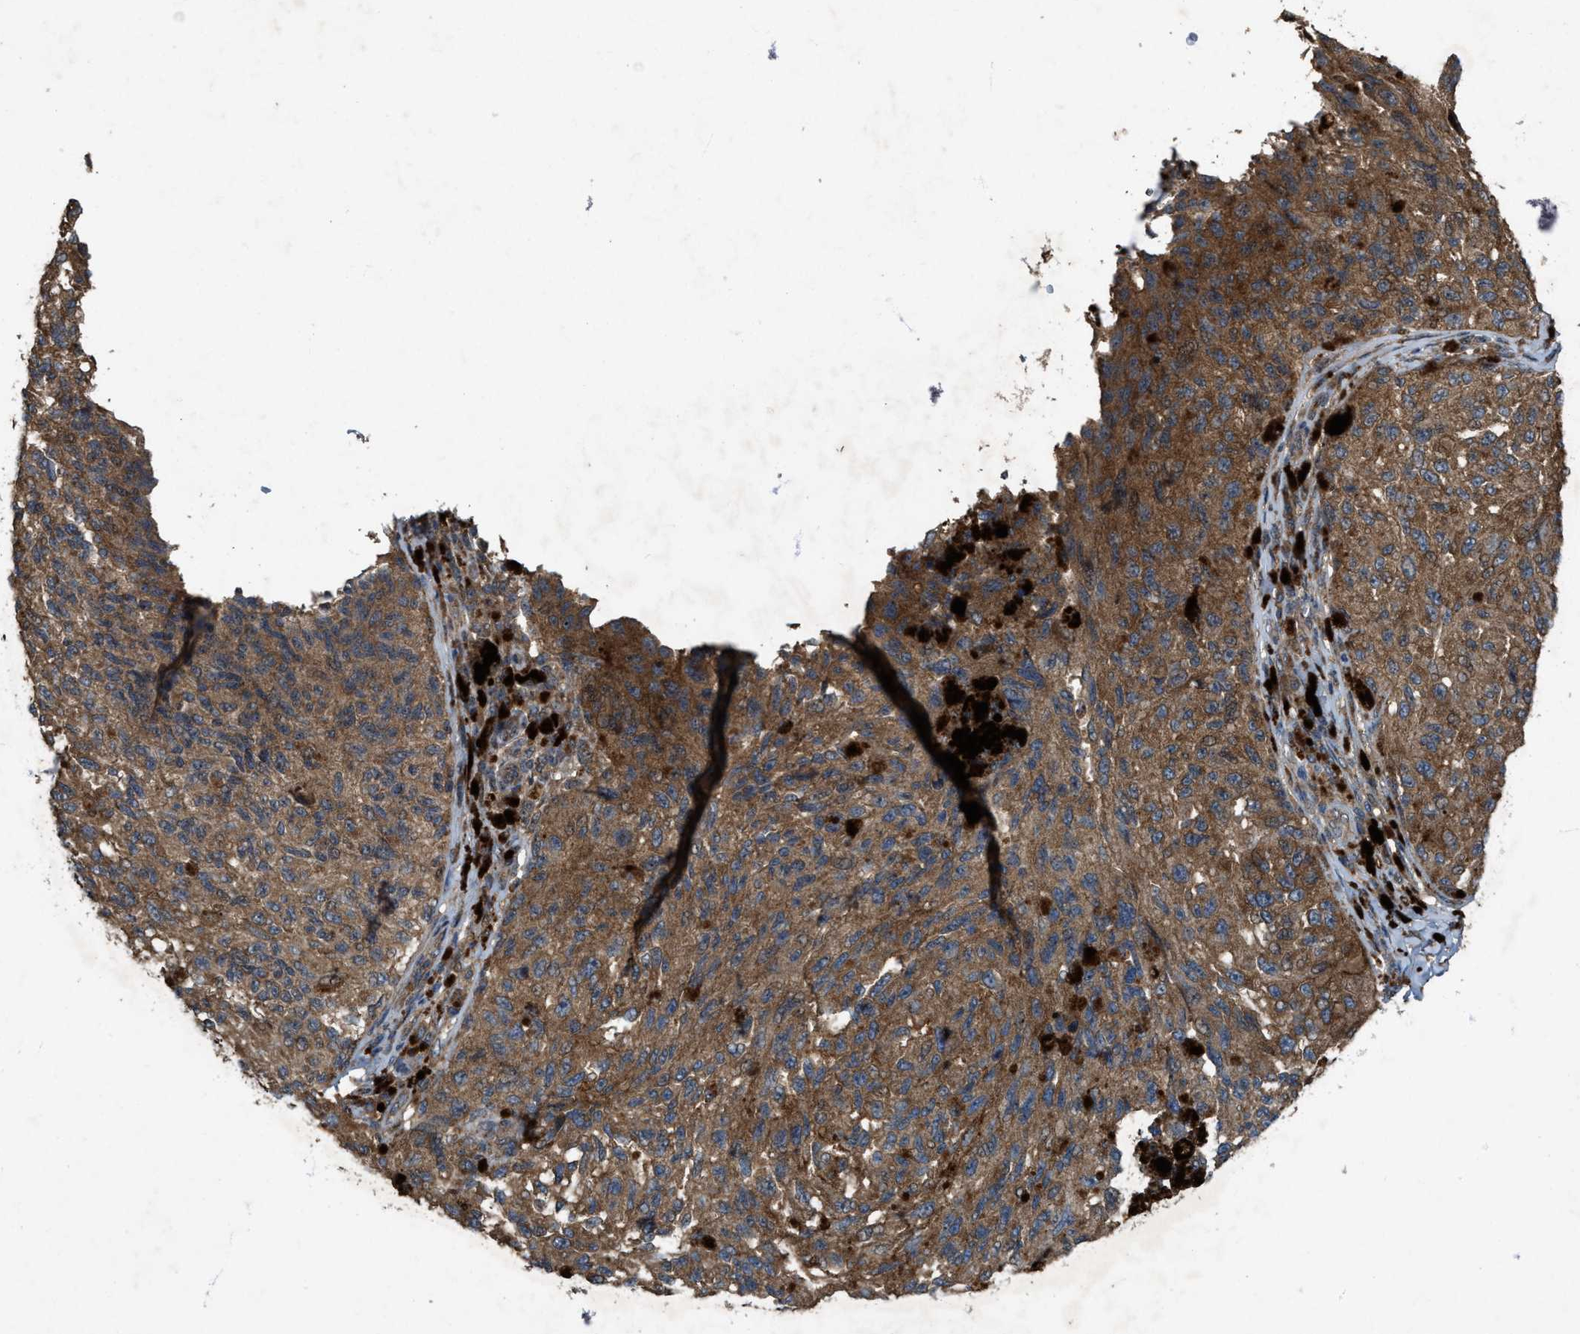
{"staining": {"intensity": "moderate", "quantity": ">75%", "location": "cytoplasmic/membranous"}, "tissue": "melanoma", "cell_type": "Tumor cells", "image_type": "cancer", "snomed": [{"axis": "morphology", "description": "Malignant melanoma, NOS"}, {"axis": "topography", "description": "Skin"}], "caption": "Melanoma stained with a protein marker shows moderate staining in tumor cells.", "gene": "PDP2", "patient": {"sex": "female", "age": 73}}